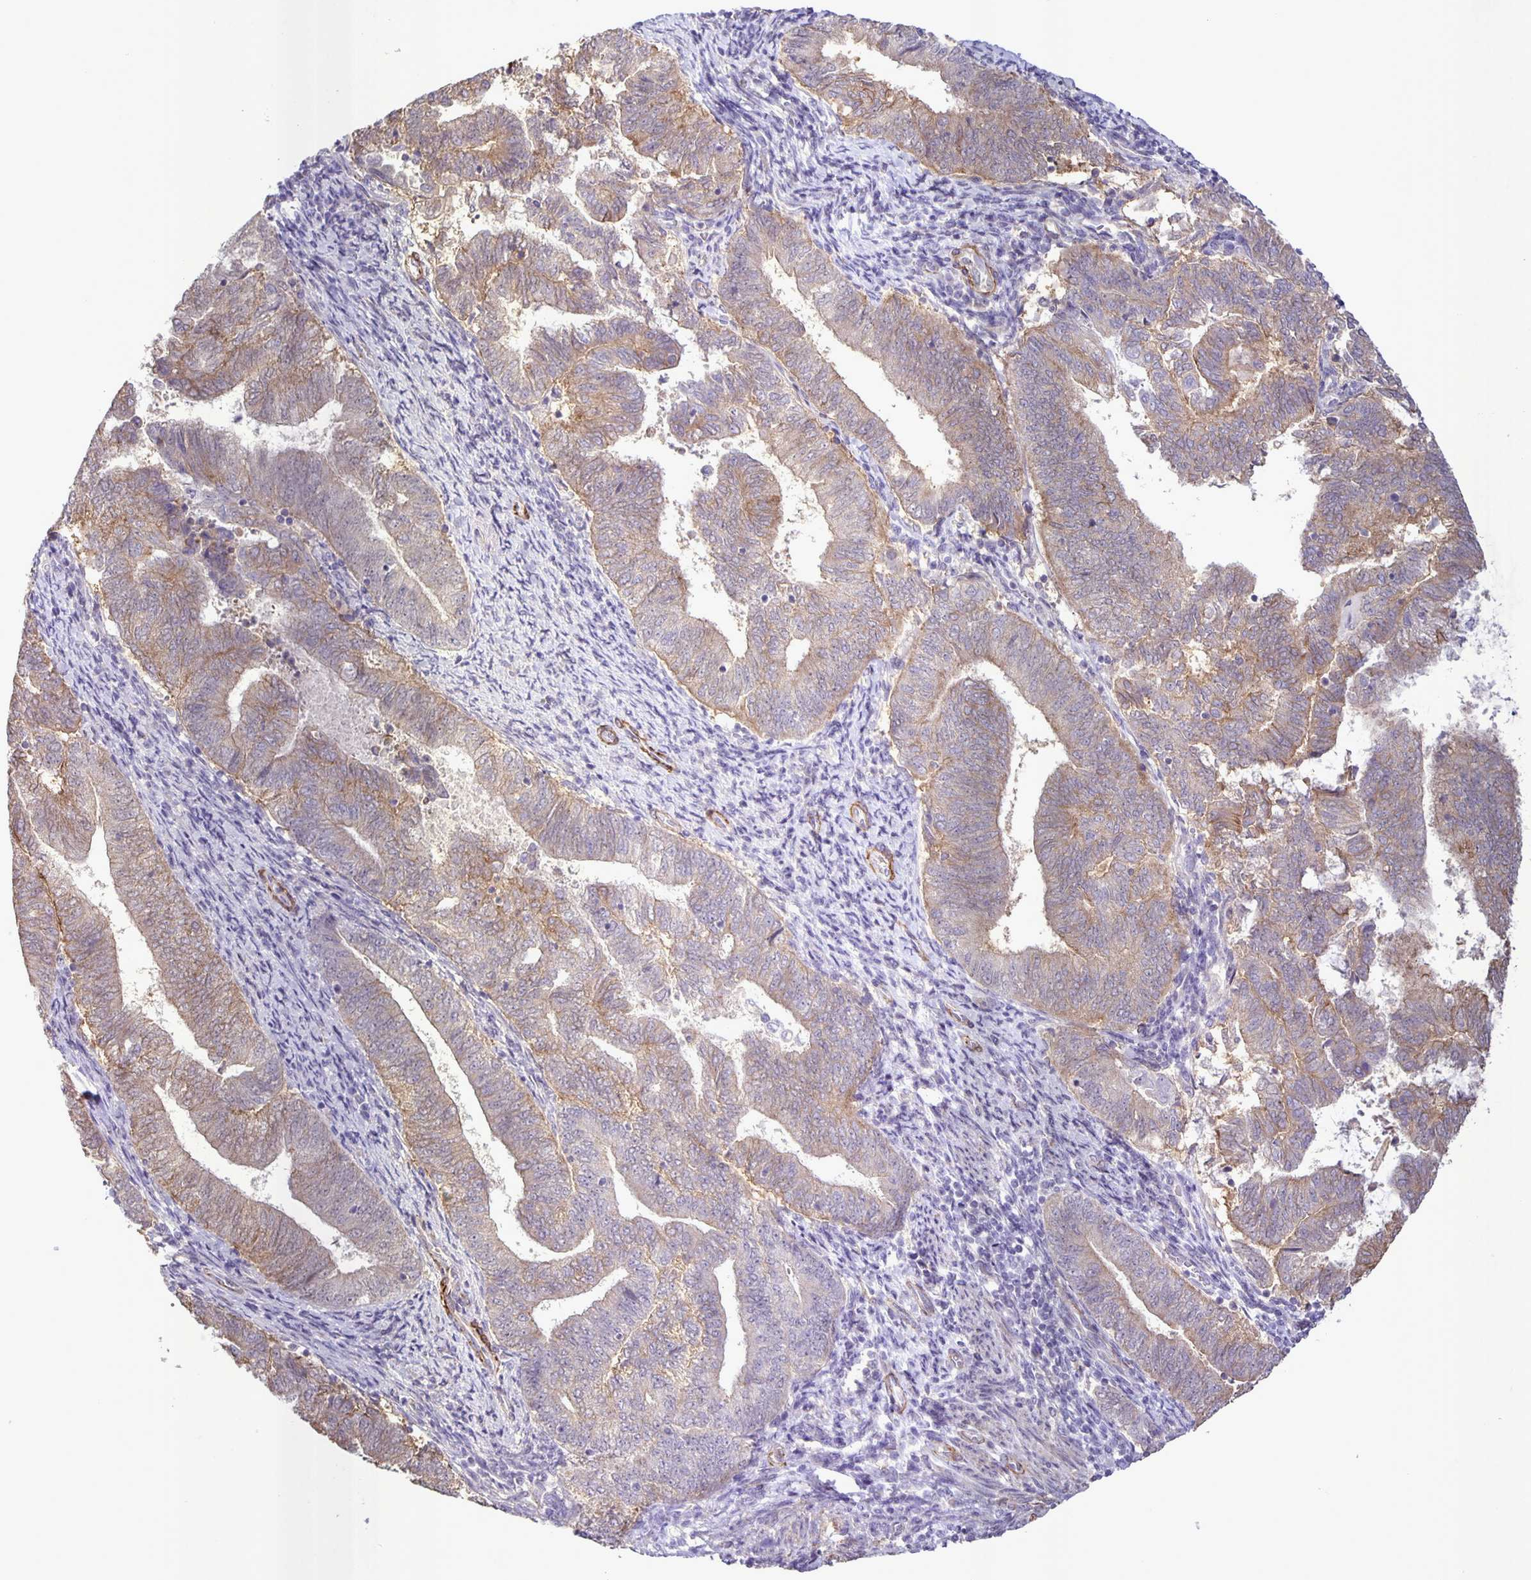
{"staining": {"intensity": "weak", "quantity": "25%-75%", "location": "cytoplasmic/membranous"}, "tissue": "endometrial cancer", "cell_type": "Tumor cells", "image_type": "cancer", "snomed": [{"axis": "morphology", "description": "Adenocarcinoma, NOS"}, {"axis": "topography", "description": "Endometrium"}], "caption": "Protein expression analysis of endometrial cancer exhibits weak cytoplasmic/membranous expression in approximately 25%-75% of tumor cells.", "gene": "SRCIN1", "patient": {"sex": "female", "age": 65}}